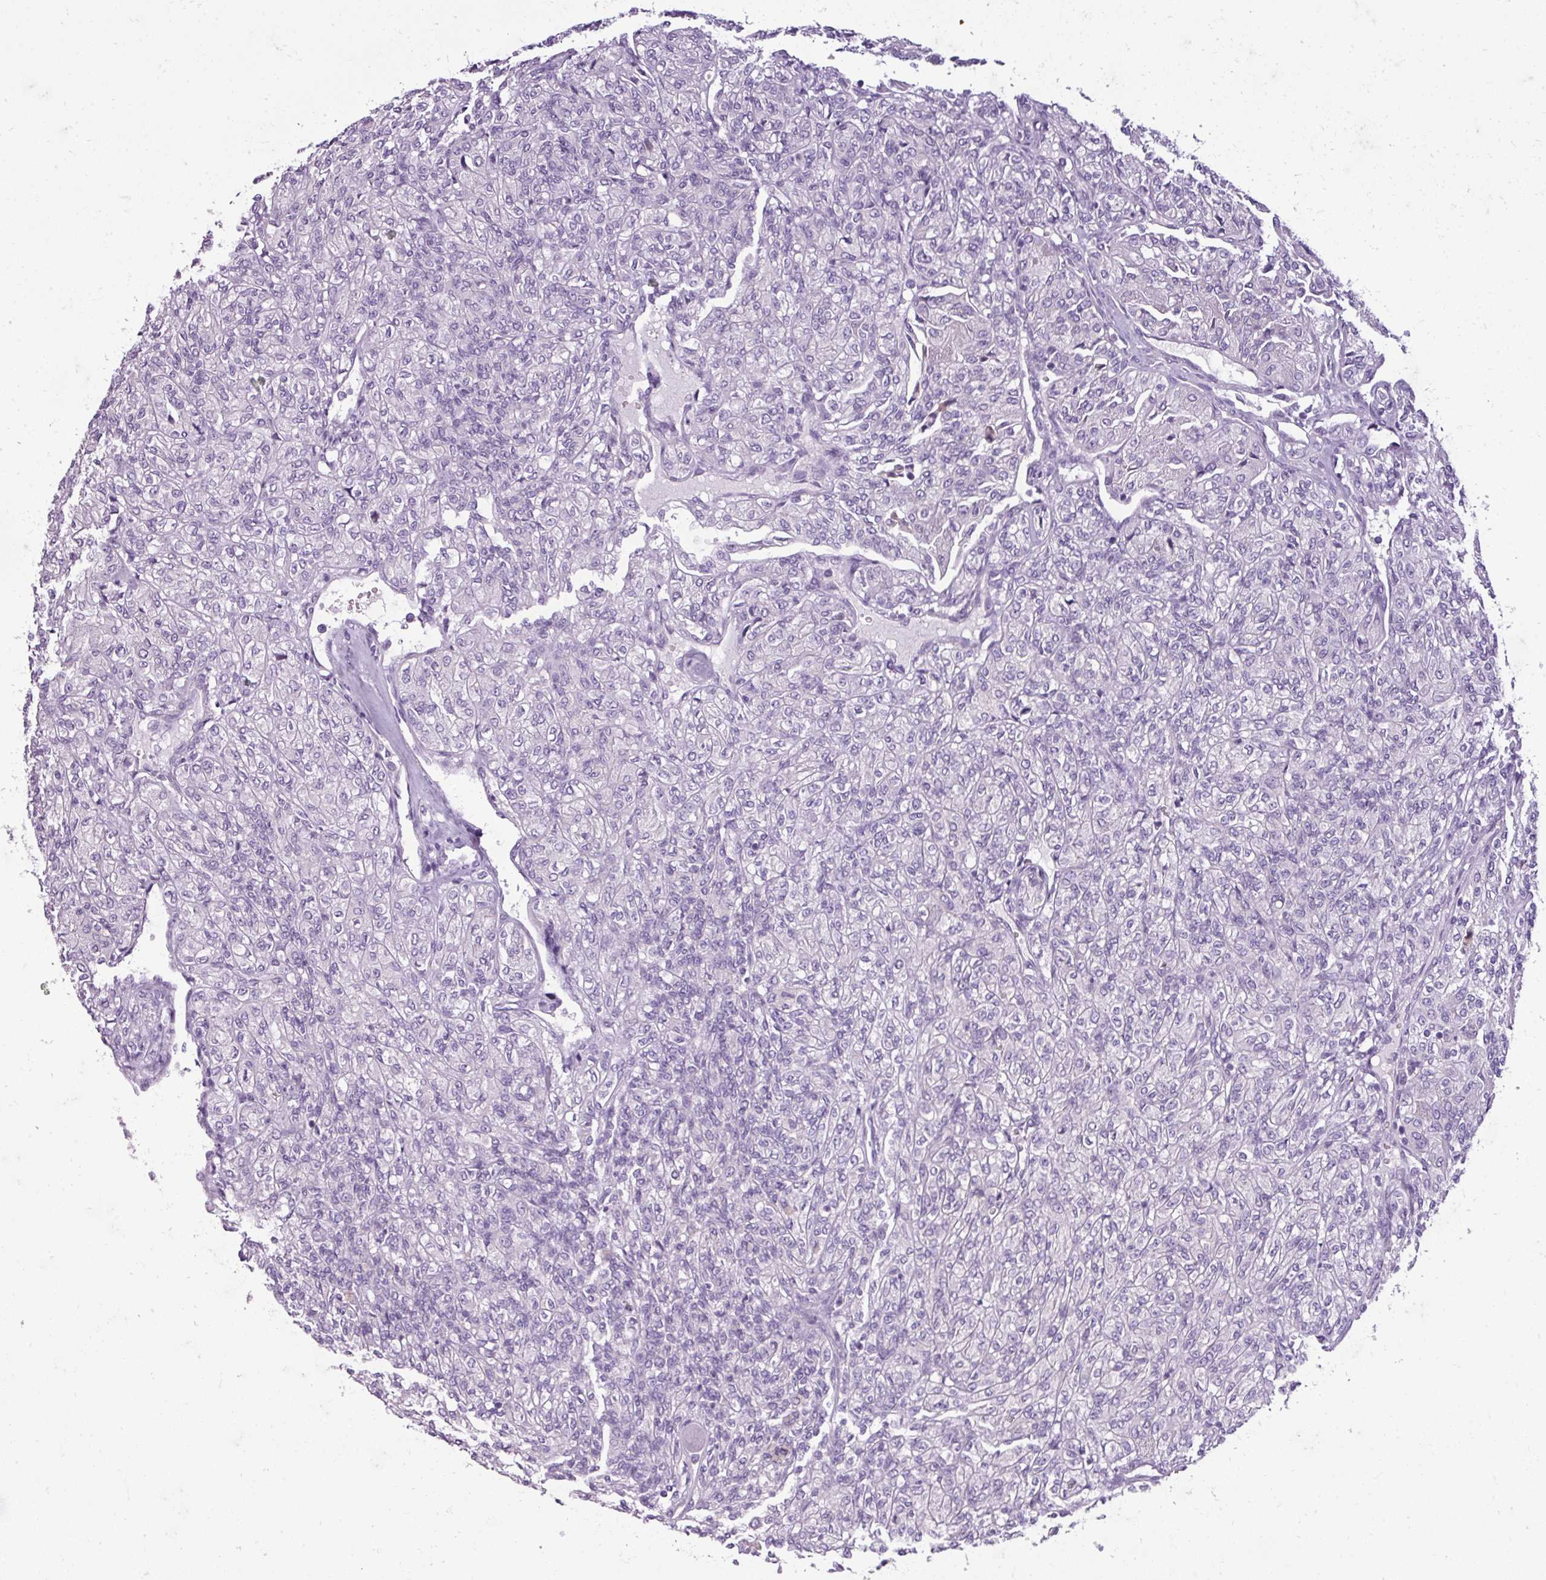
{"staining": {"intensity": "negative", "quantity": "none", "location": "none"}, "tissue": "renal cancer", "cell_type": "Tumor cells", "image_type": "cancer", "snomed": [{"axis": "morphology", "description": "Adenocarcinoma, NOS"}, {"axis": "topography", "description": "Kidney"}], "caption": "Immunohistochemical staining of renal adenocarcinoma shows no significant staining in tumor cells.", "gene": "DNAAF9", "patient": {"sex": "male", "age": 77}}